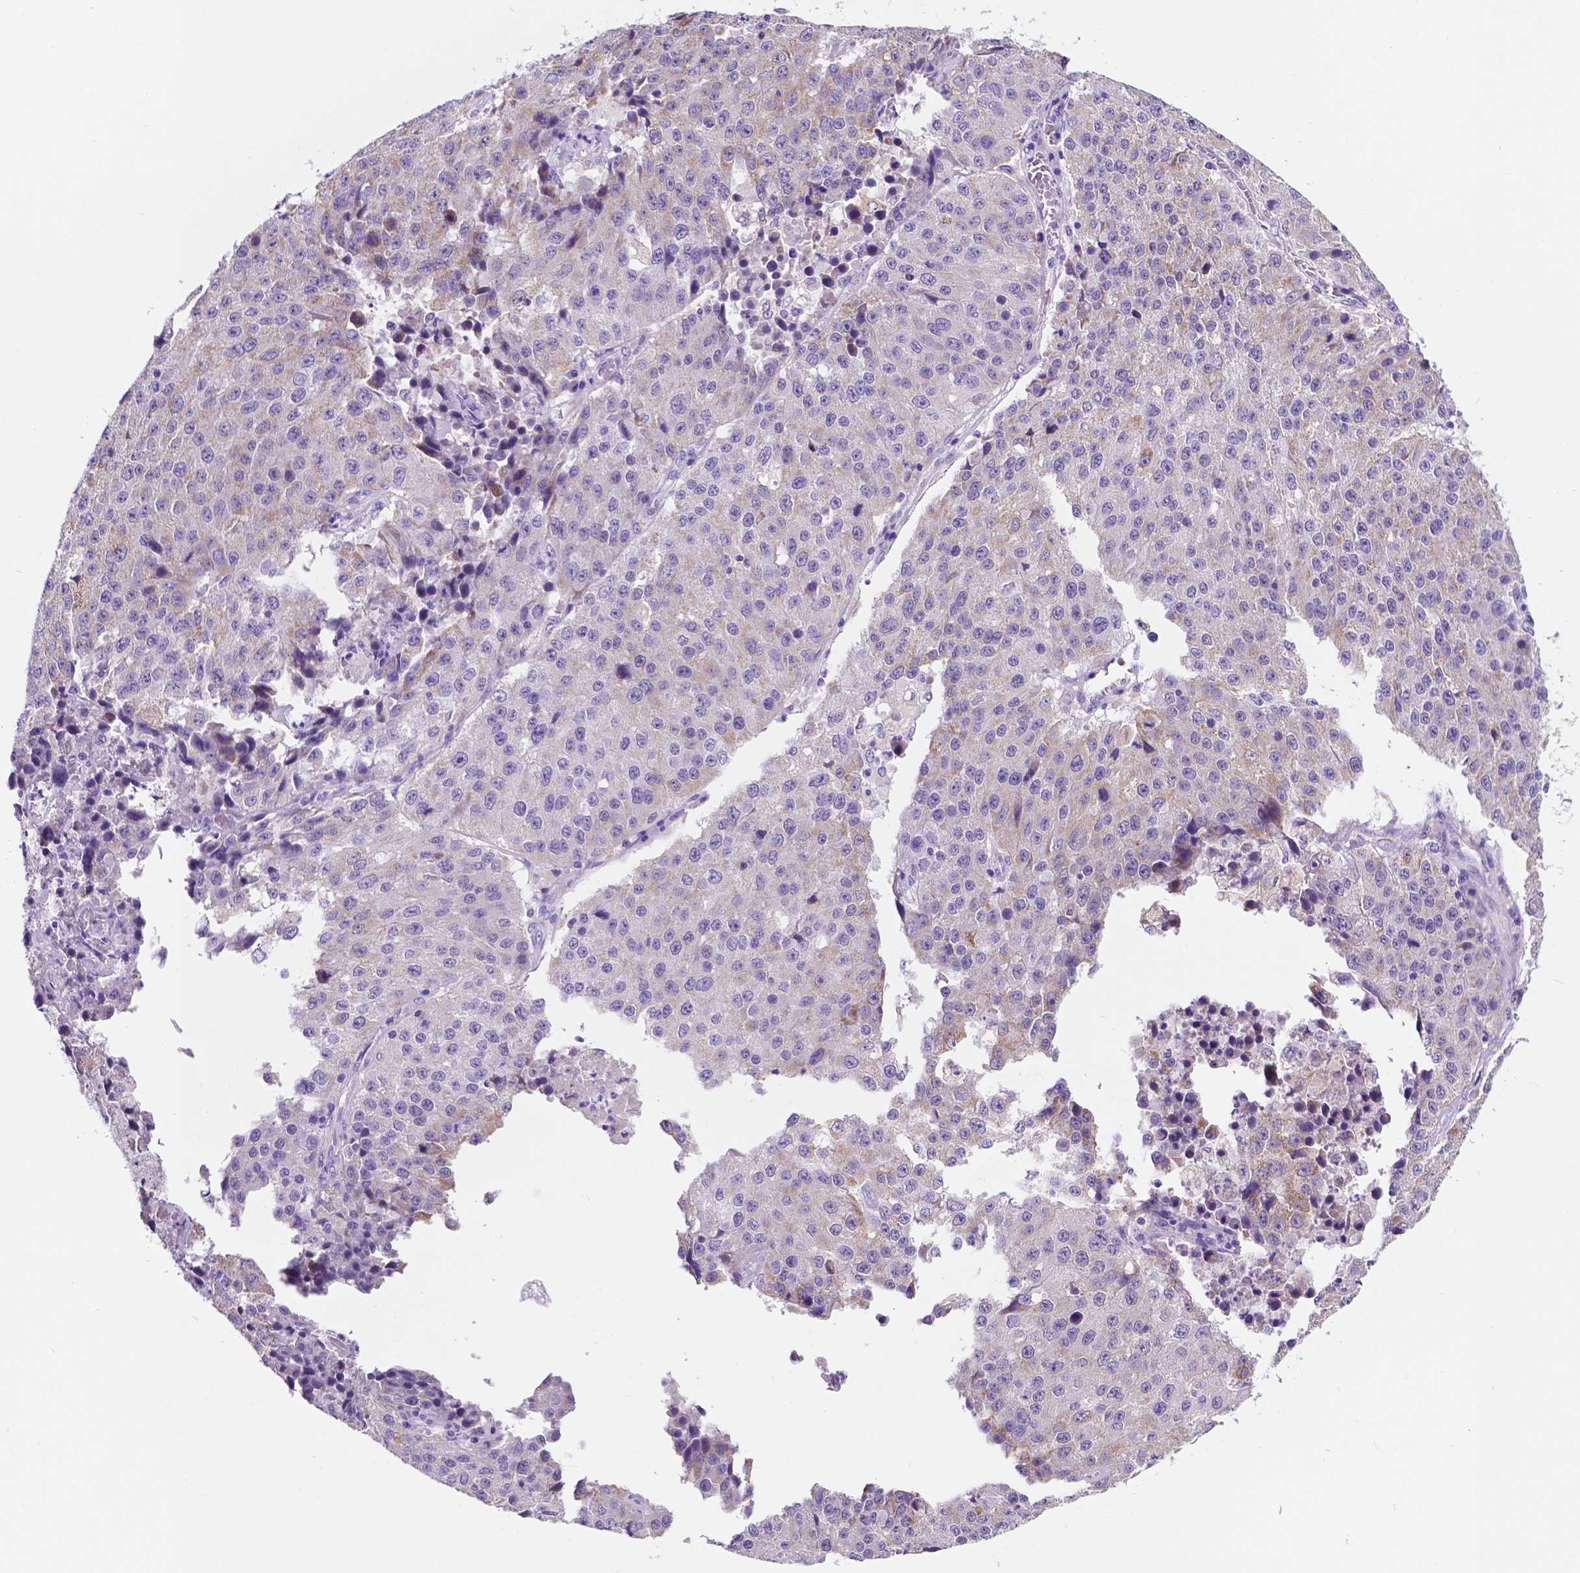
{"staining": {"intensity": "weak", "quantity": "25%-75%", "location": "cytoplasmic/membranous"}, "tissue": "stomach cancer", "cell_type": "Tumor cells", "image_type": "cancer", "snomed": [{"axis": "morphology", "description": "Adenocarcinoma, NOS"}, {"axis": "topography", "description": "Stomach"}], "caption": "Tumor cells show weak cytoplasmic/membranous positivity in about 25%-75% of cells in adenocarcinoma (stomach). (IHC, brightfield microscopy, high magnification).", "gene": "TRPV5", "patient": {"sex": "male", "age": 71}}